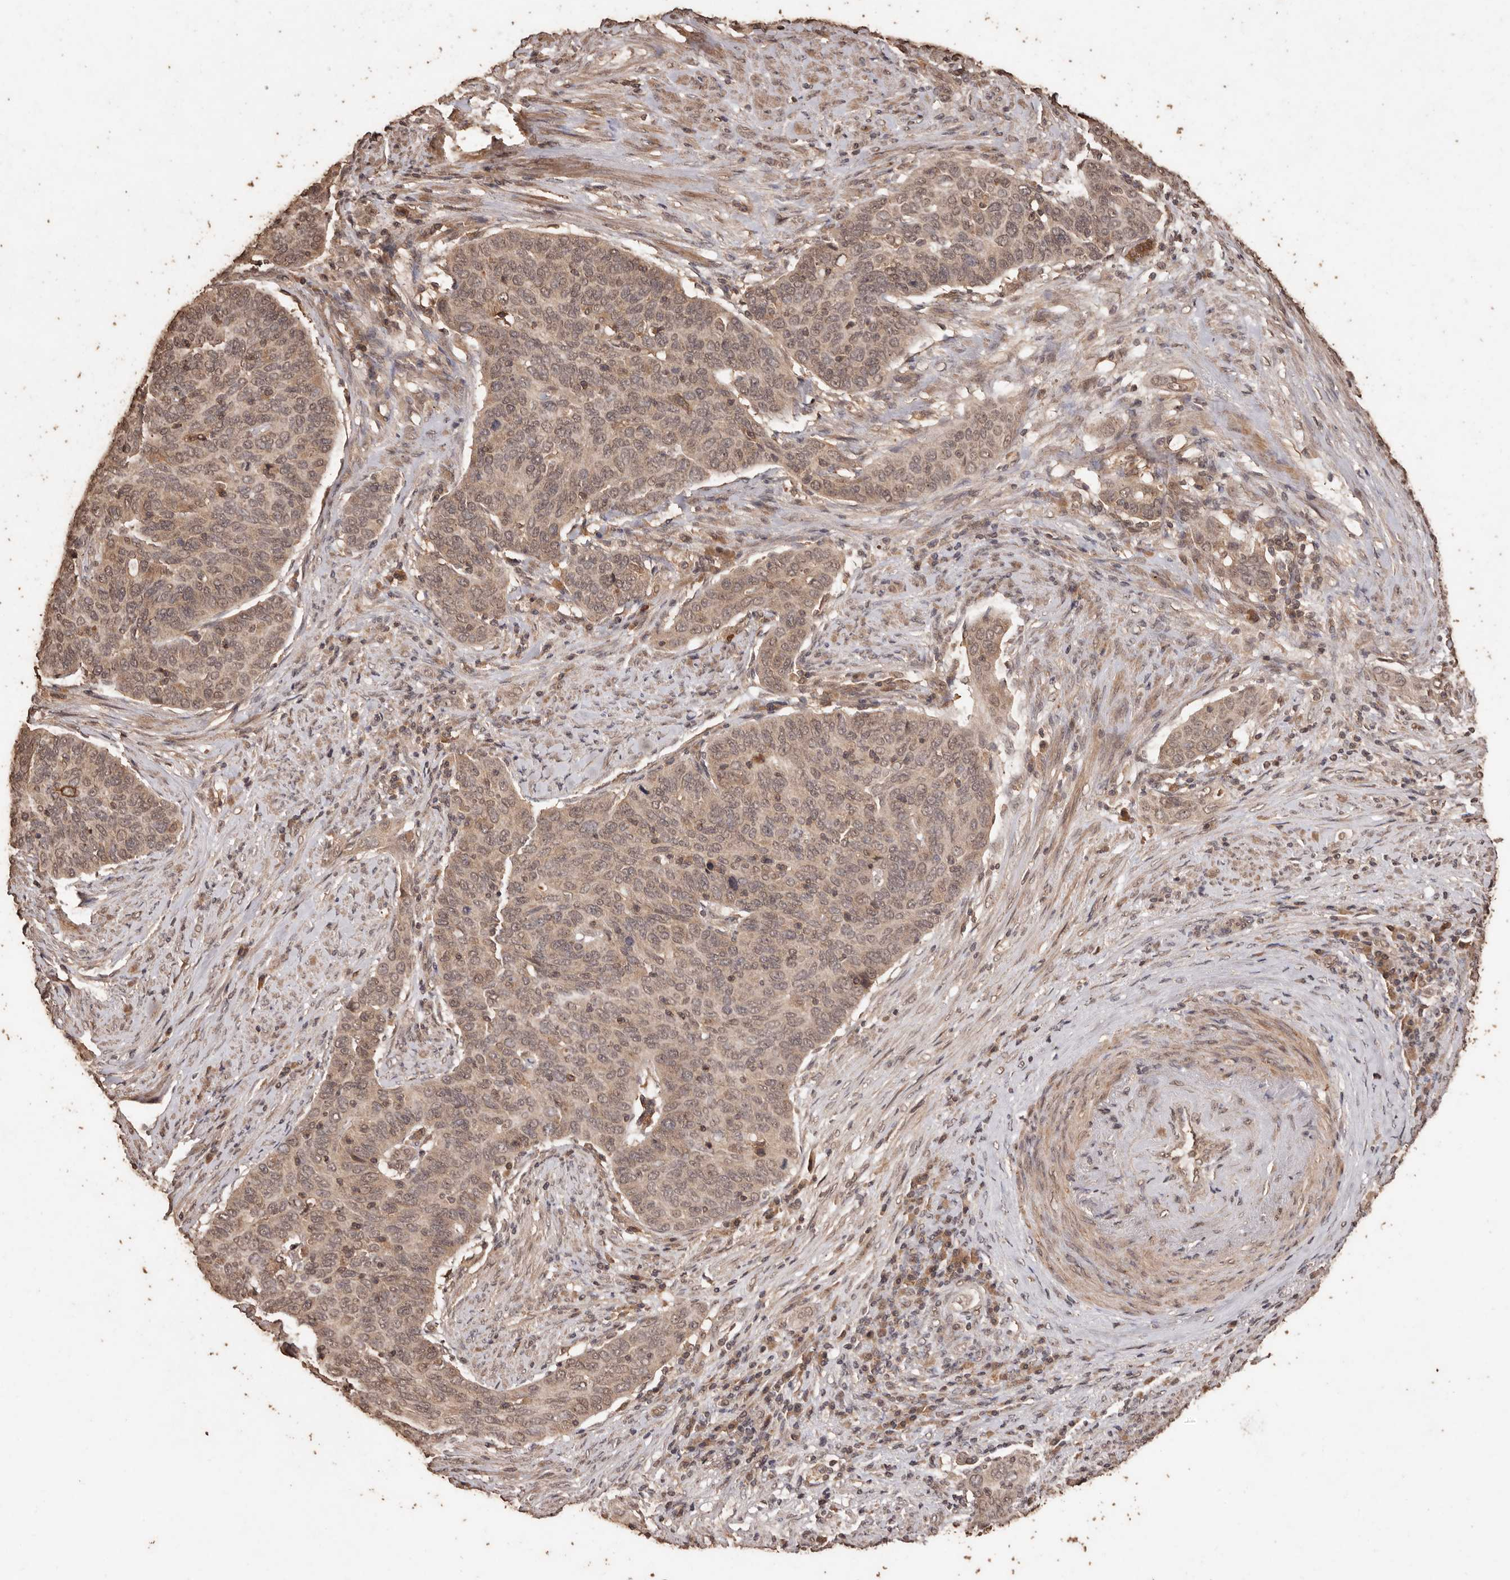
{"staining": {"intensity": "weak", "quantity": ">75%", "location": "cytoplasmic/membranous,nuclear"}, "tissue": "cervical cancer", "cell_type": "Tumor cells", "image_type": "cancer", "snomed": [{"axis": "morphology", "description": "Squamous cell carcinoma, NOS"}, {"axis": "topography", "description": "Cervix"}], "caption": "Protein expression analysis of human cervical cancer reveals weak cytoplasmic/membranous and nuclear expression in approximately >75% of tumor cells.", "gene": "PKDCC", "patient": {"sex": "female", "age": 60}}